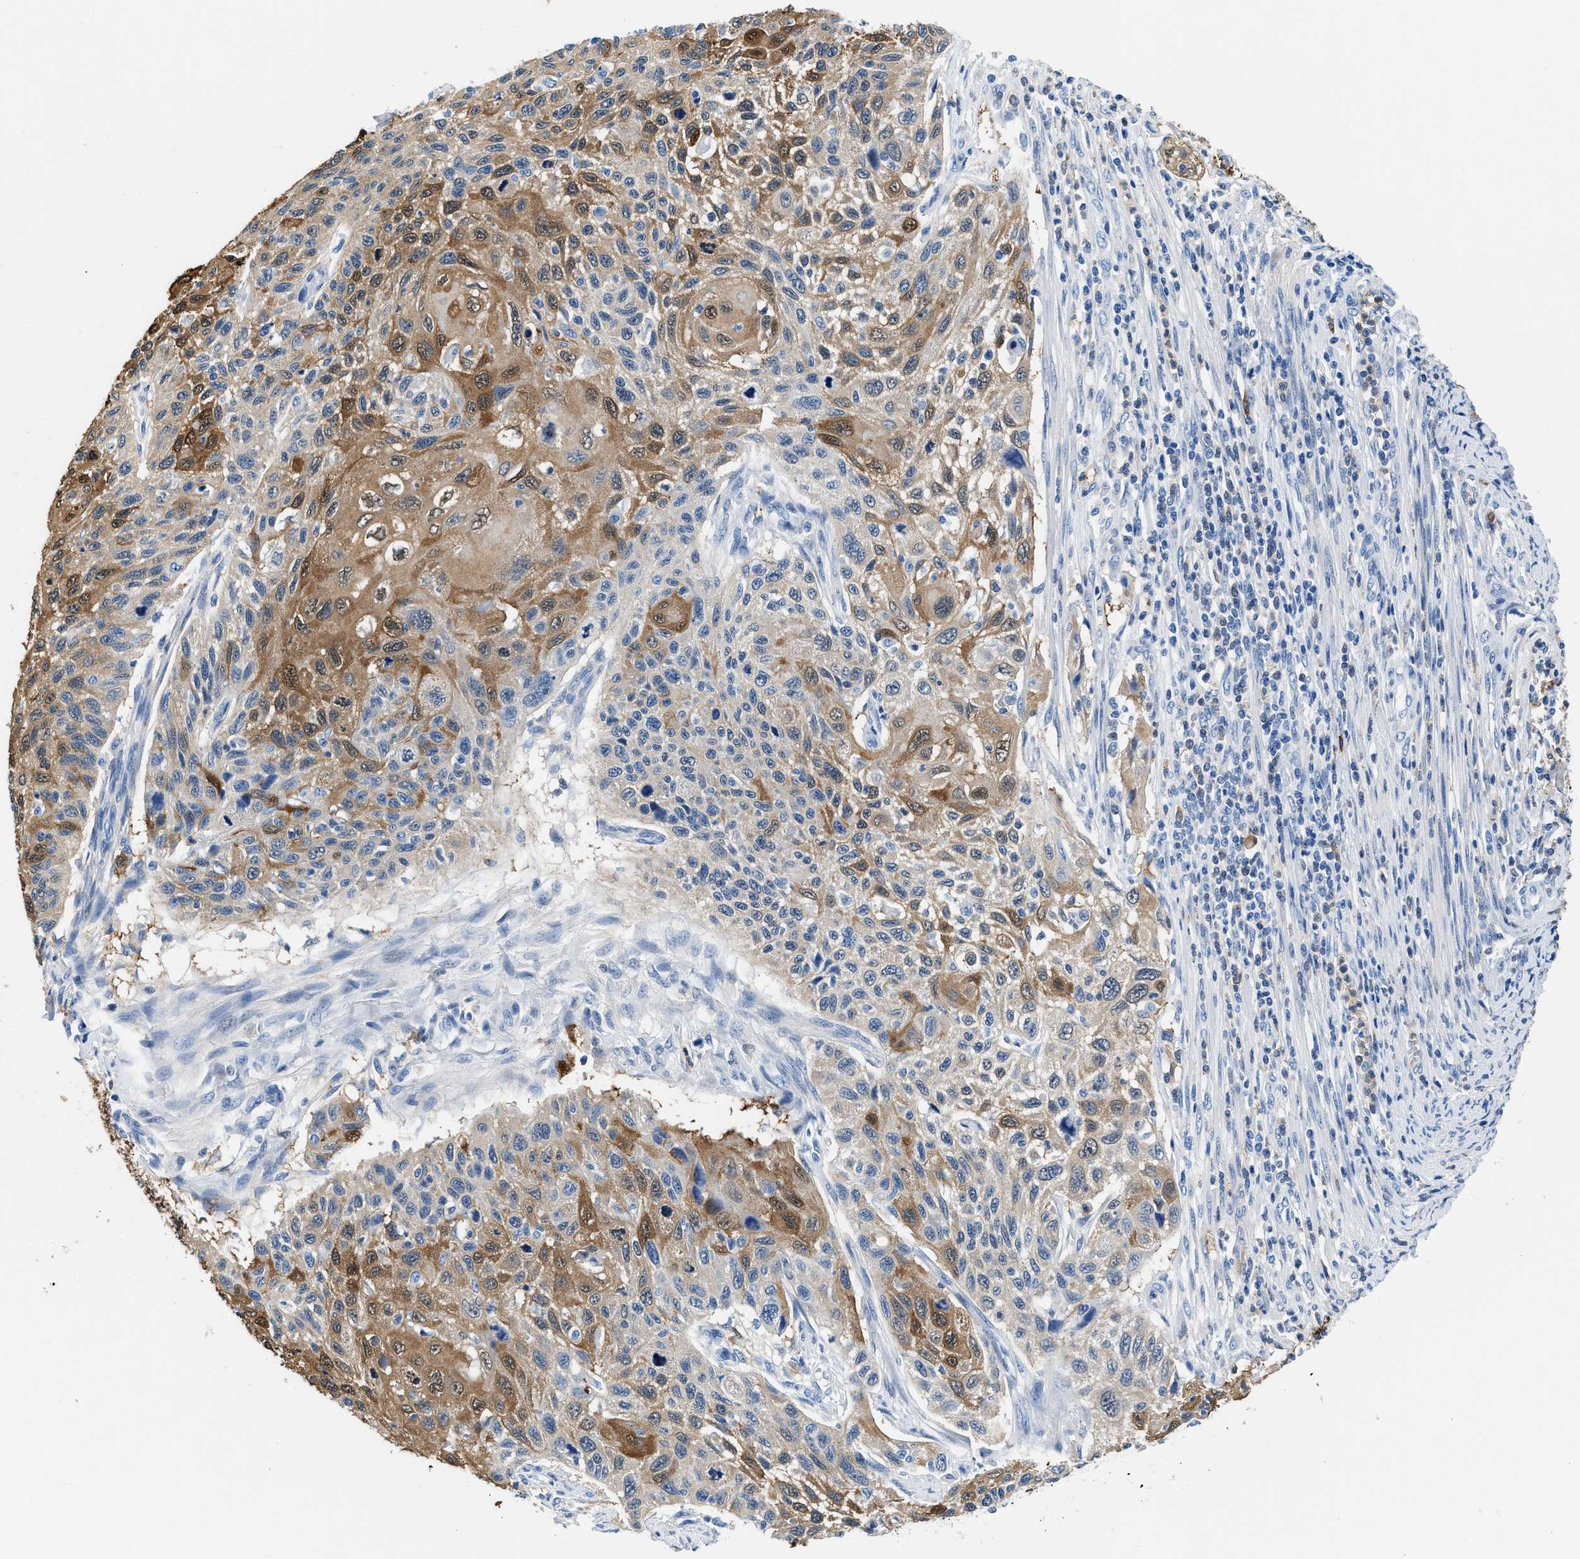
{"staining": {"intensity": "moderate", "quantity": "25%-75%", "location": "cytoplasmic/membranous"}, "tissue": "cervical cancer", "cell_type": "Tumor cells", "image_type": "cancer", "snomed": [{"axis": "morphology", "description": "Squamous cell carcinoma, NOS"}, {"axis": "topography", "description": "Cervix"}], "caption": "Cervical squamous cell carcinoma tissue demonstrates moderate cytoplasmic/membranous positivity in about 25%-75% of tumor cells, visualized by immunohistochemistry. (DAB (3,3'-diaminobenzidine) IHC, brown staining for protein, blue staining for nuclei).", "gene": "FADS6", "patient": {"sex": "female", "age": 70}}